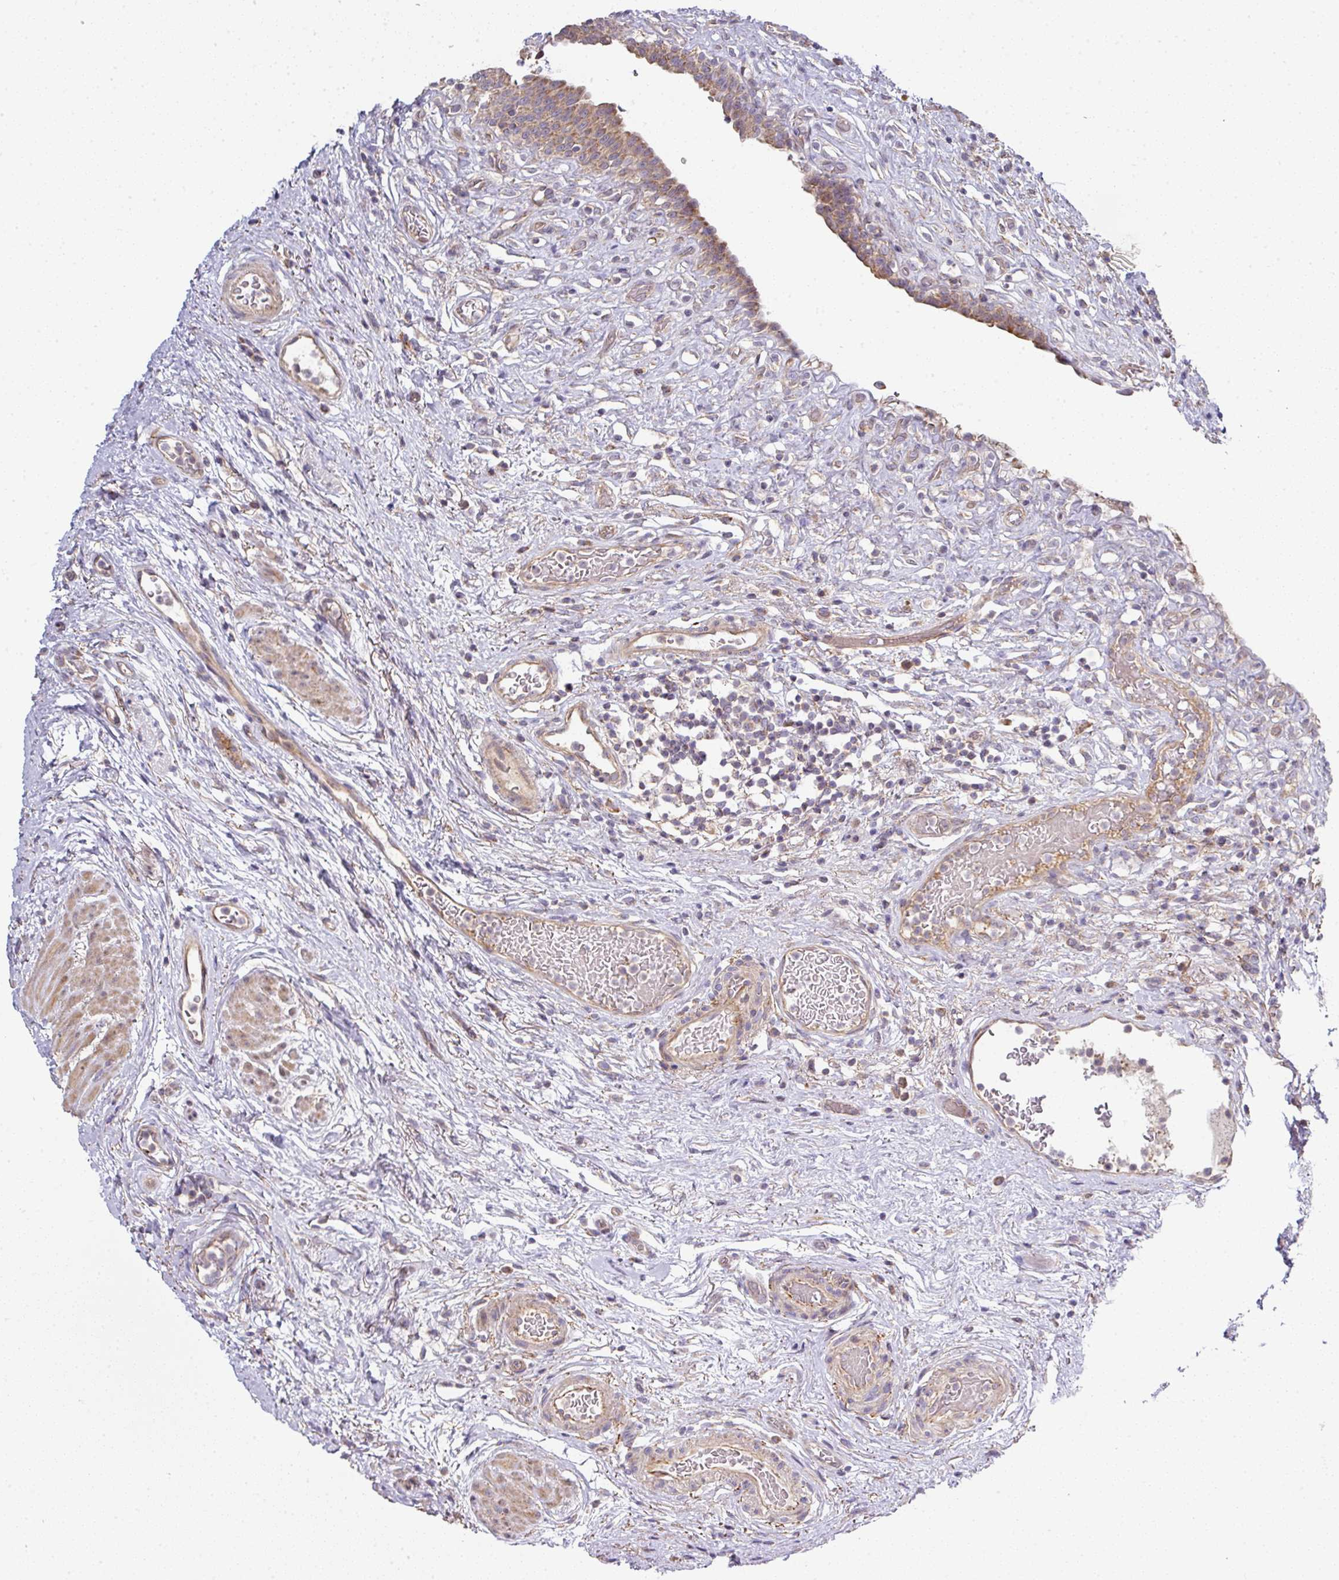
{"staining": {"intensity": "moderate", "quantity": "25%-75%", "location": "cytoplasmic/membranous"}, "tissue": "urinary bladder", "cell_type": "Urothelial cells", "image_type": "normal", "snomed": [{"axis": "morphology", "description": "Normal tissue, NOS"}, {"axis": "topography", "description": "Urinary bladder"}], "caption": "A medium amount of moderate cytoplasmic/membranous staining is appreciated in approximately 25%-75% of urothelial cells in unremarkable urinary bladder.", "gene": "STK35", "patient": {"sex": "male", "age": 71}}